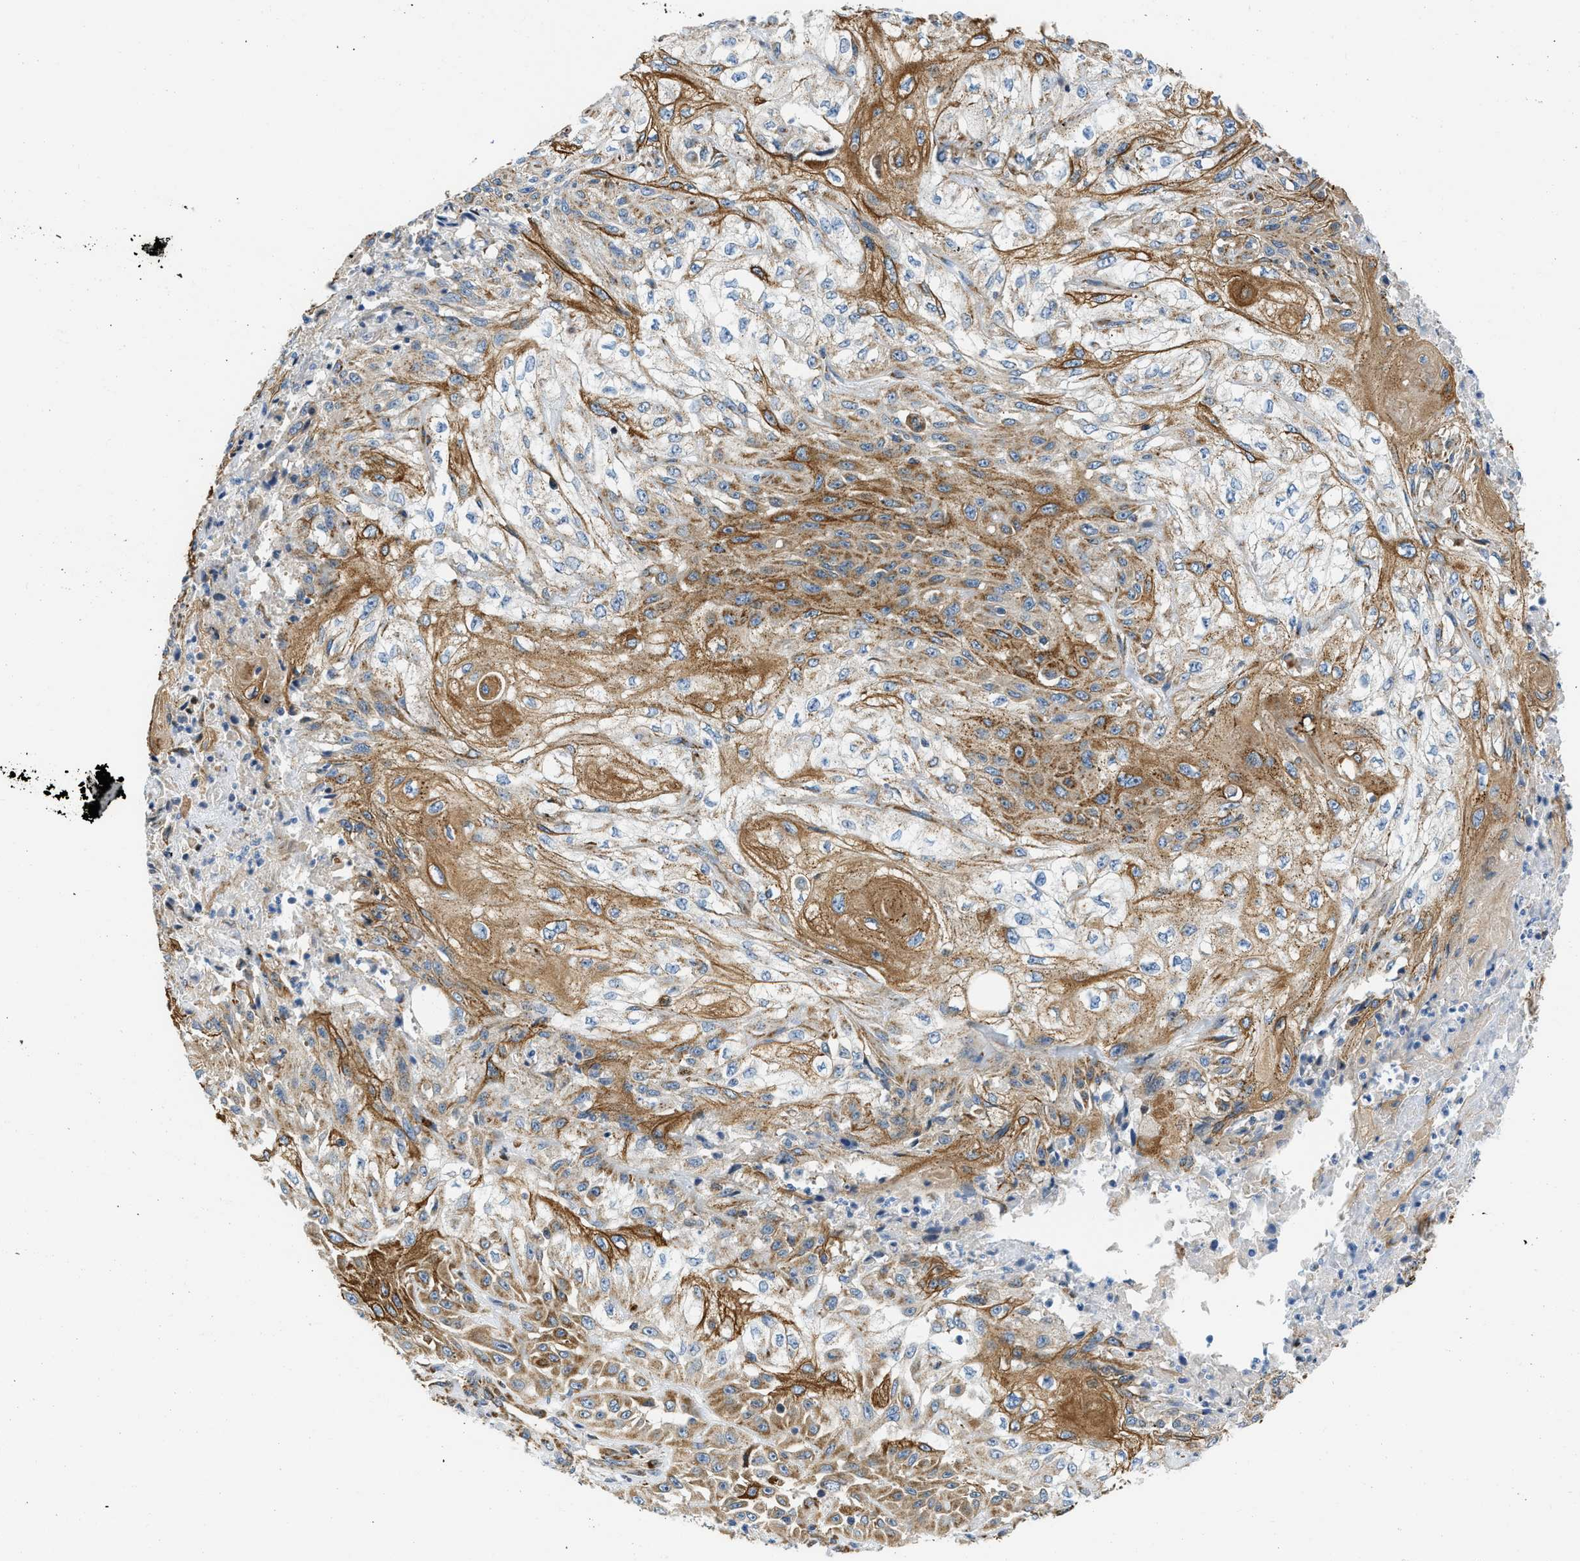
{"staining": {"intensity": "moderate", "quantity": ">75%", "location": "cytoplasmic/membranous"}, "tissue": "skin cancer", "cell_type": "Tumor cells", "image_type": "cancer", "snomed": [{"axis": "morphology", "description": "Squamous cell carcinoma, NOS"}, {"axis": "morphology", "description": "Squamous cell carcinoma, metastatic, NOS"}, {"axis": "topography", "description": "Skin"}, {"axis": "topography", "description": "Lymph node"}], "caption": "Moderate cytoplasmic/membranous protein staining is identified in about >75% of tumor cells in metastatic squamous cell carcinoma (skin).", "gene": "CAMKK2", "patient": {"sex": "male", "age": 75}}